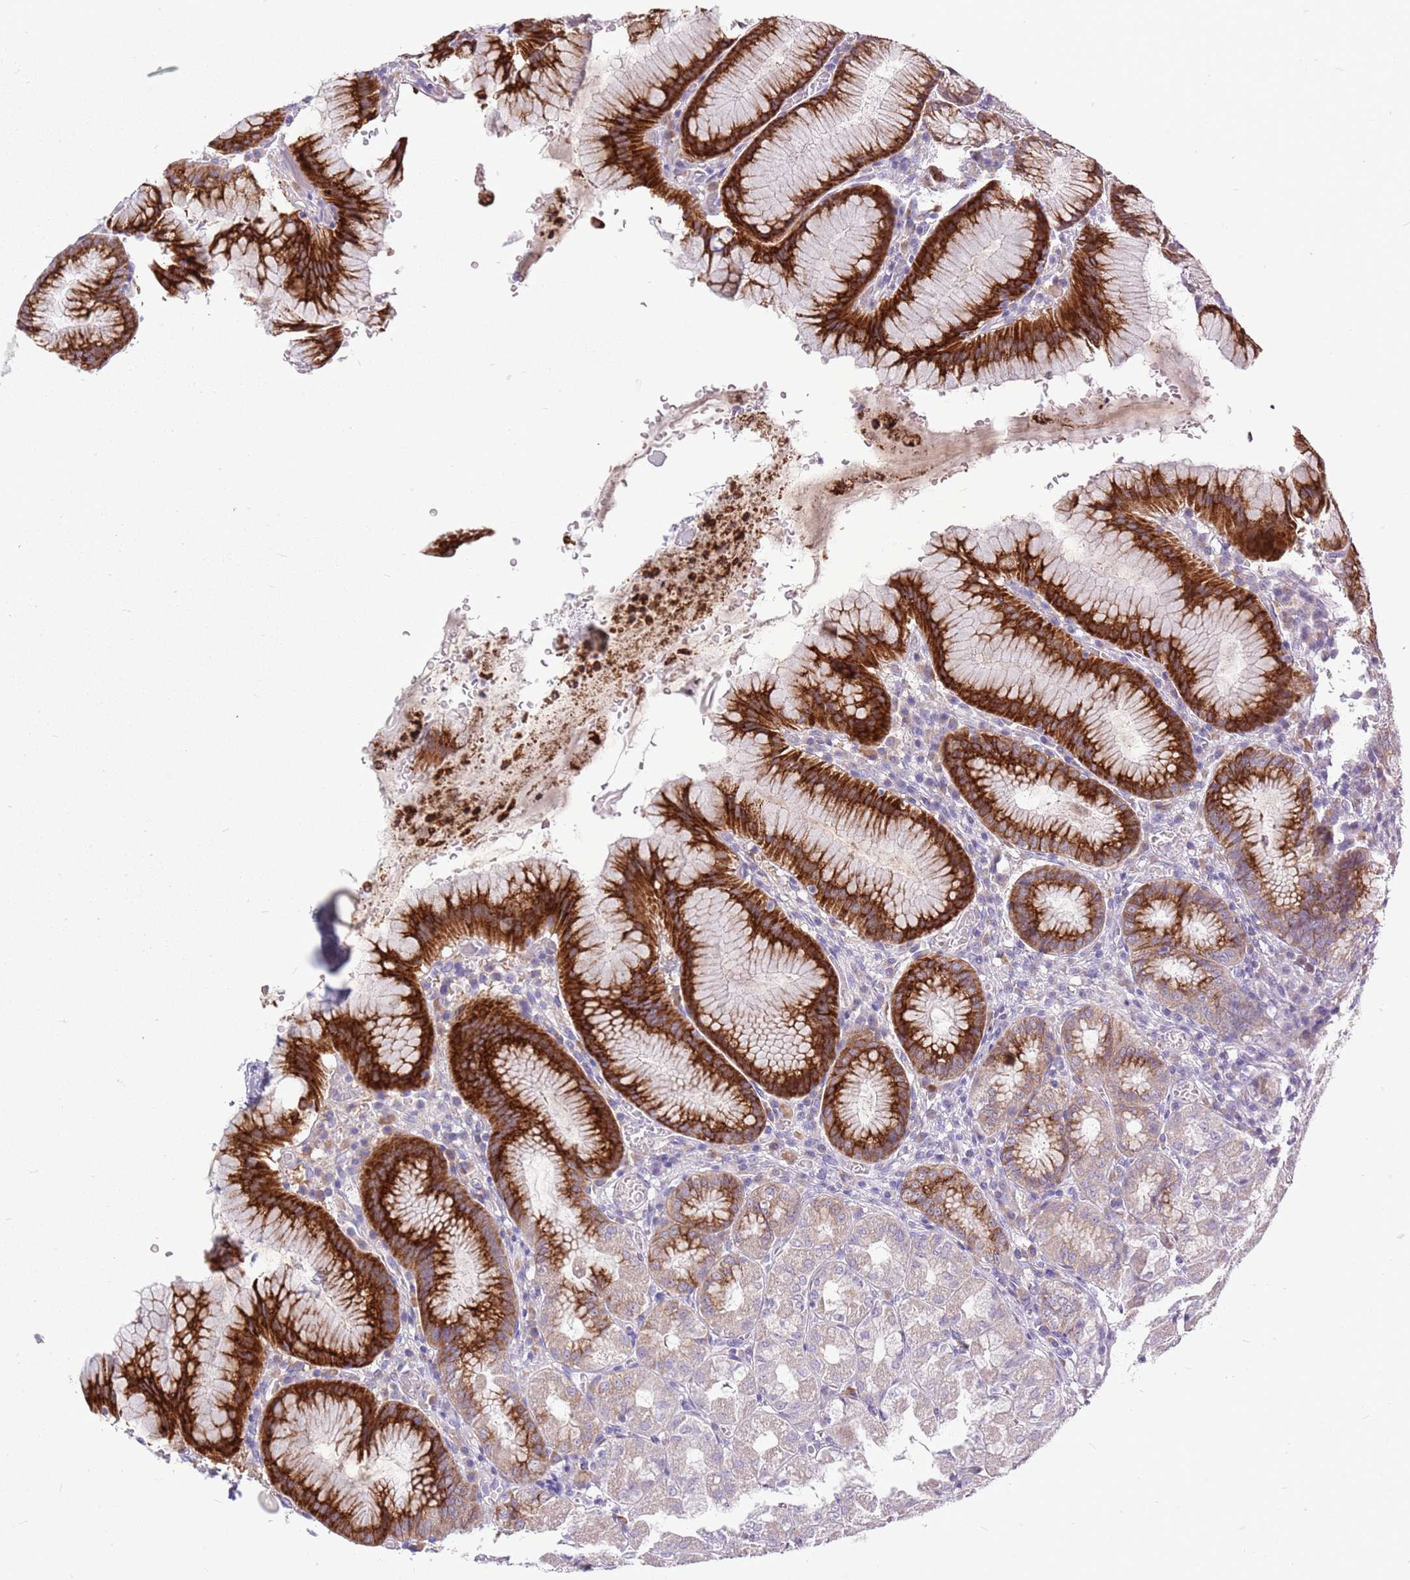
{"staining": {"intensity": "strong", "quantity": "25%-75%", "location": "cytoplasmic/membranous"}, "tissue": "stomach", "cell_type": "Glandular cells", "image_type": "normal", "snomed": [{"axis": "morphology", "description": "Normal tissue, NOS"}, {"axis": "topography", "description": "Stomach"}], "caption": "Protein staining of normal stomach shows strong cytoplasmic/membranous positivity in approximately 25%-75% of glandular cells. The staining was performed using DAB (3,3'-diaminobenzidine) to visualize the protein expression in brown, while the nuclei were stained in blue with hematoxylin (Magnification: 20x).", "gene": "ZNF425", "patient": {"sex": "male", "age": 55}}